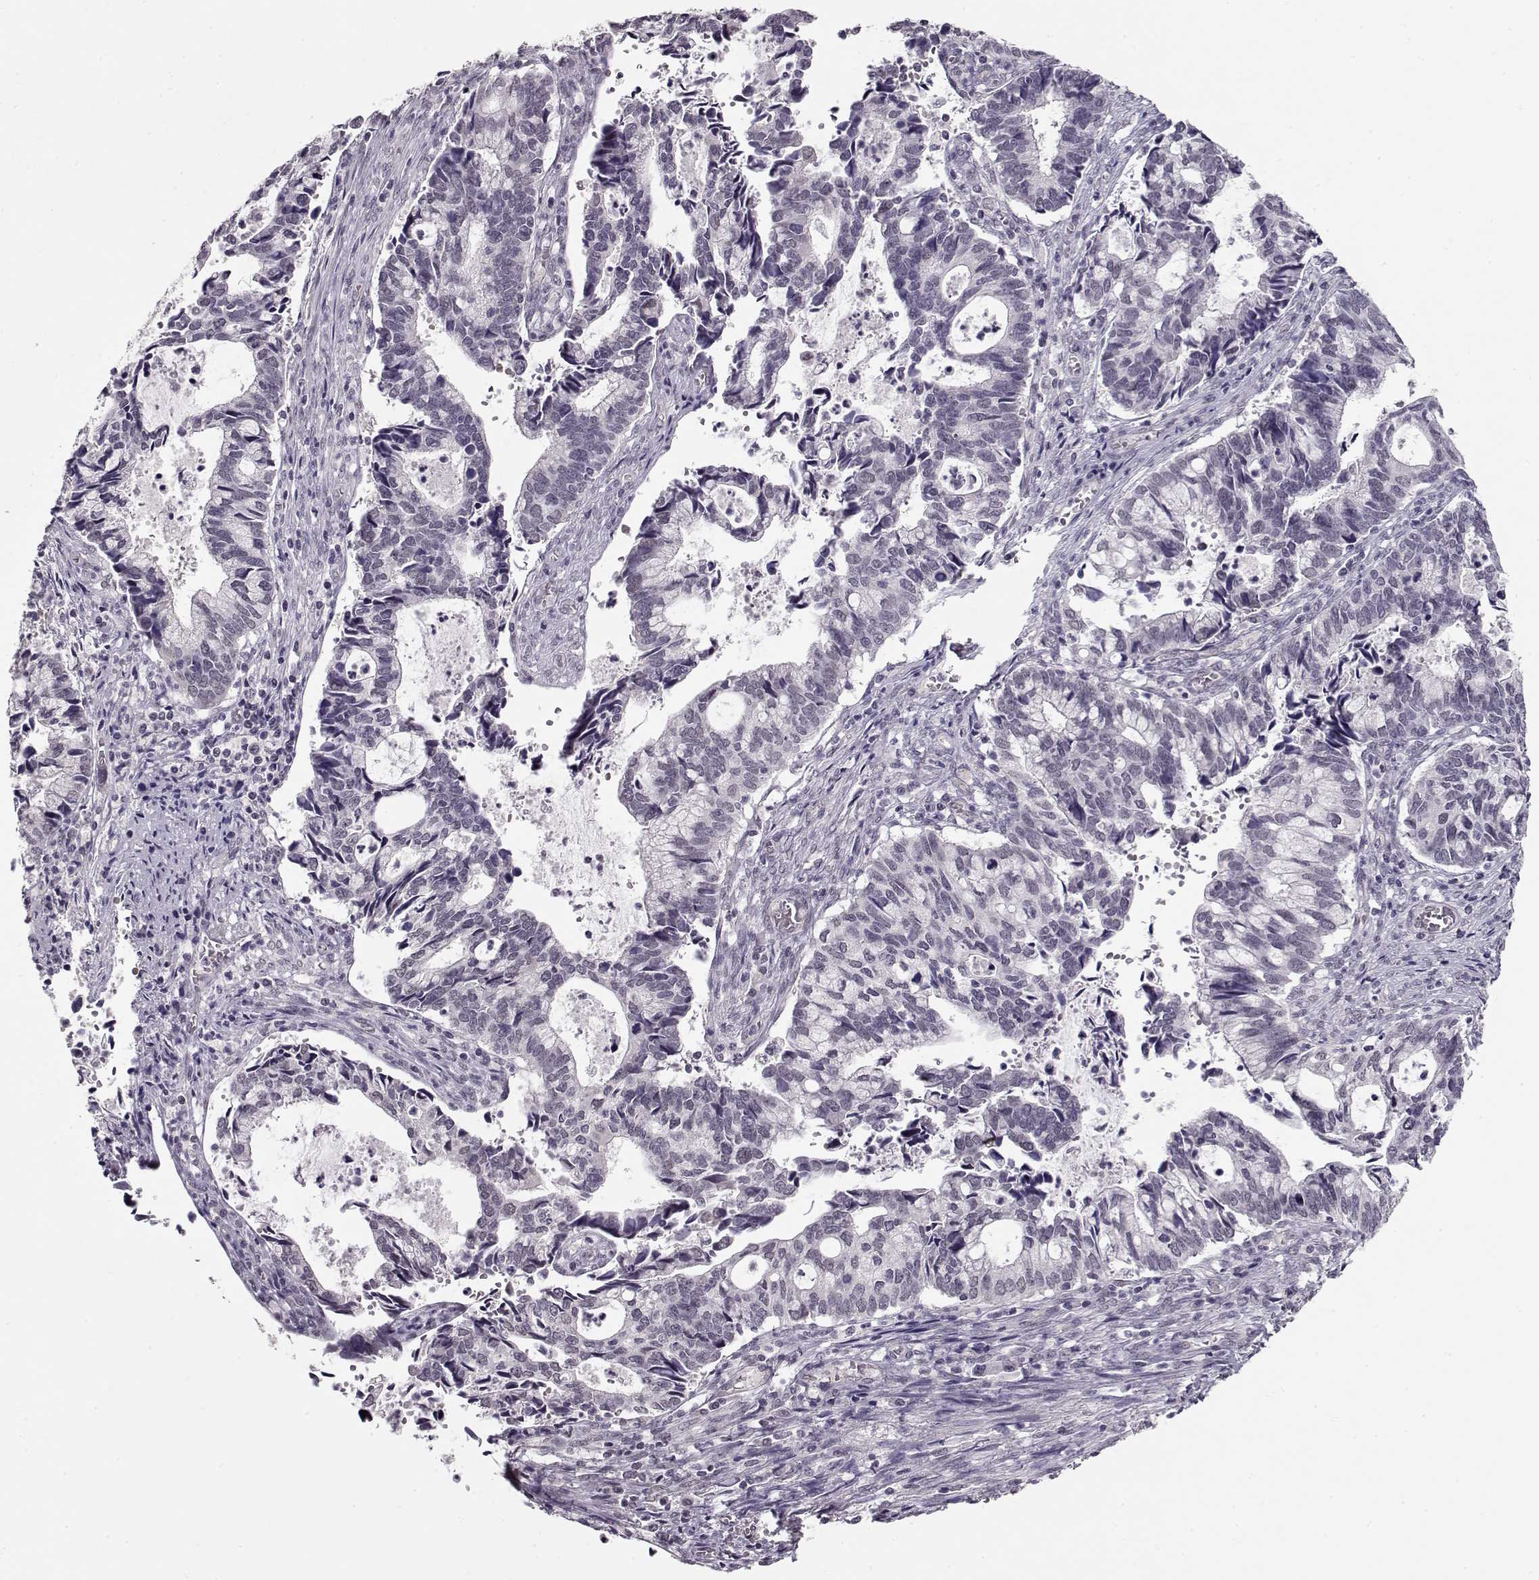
{"staining": {"intensity": "negative", "quantity": "none", "location": "none"}, "tissue": "cervical cancer", "cell_type": "Tumor cells", "image_type": "cancer", "snomed": [{"axis": "morphology", "description": "Adenocarcinoma, NOS"}, {"axis": "topography", "description": "Cervix"}], "caption": "The immunohistochemistry (IHC) micrograph has no significant positivity in tumor cells of adenocarcinoma (cervical) tissue.", "gene": "PCP4", "patient": {"sex": "female", "age": 42}}